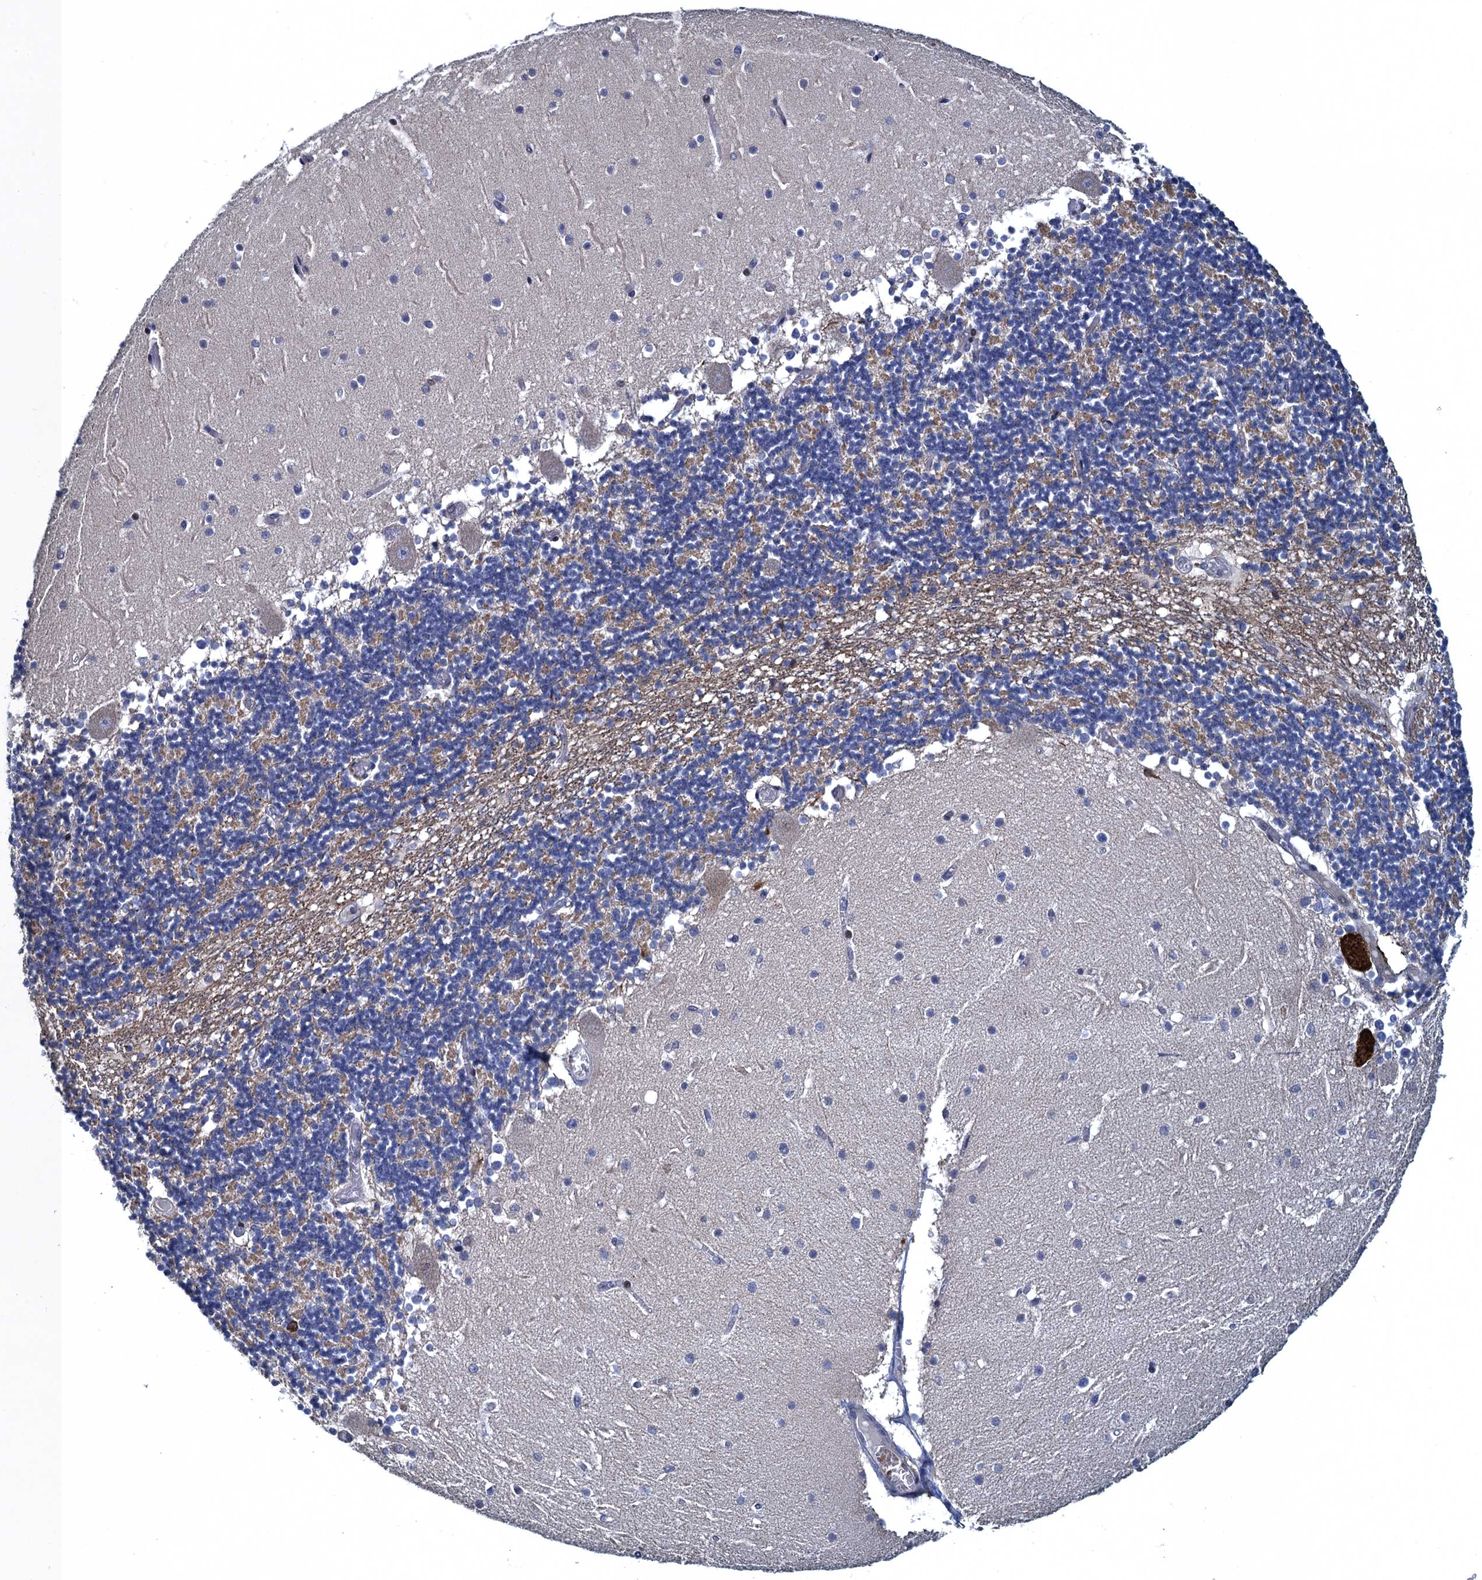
{"staining": {"intensity": "moderate", "quantity": "25%-75%", "location": "cytoplasmic/membranous"}, "tissue": "cerebellum", "cell_type": "Cells in granular layer", "image_type": "normal", "snomed": [{"axis": "morphology", "description": "Normal tissue, NOS"}, {"axis": "topography", "description": "Cerebellum"}], "caption": "Unremarkable cerebellum exhibits moderate cytoplasmic/membranous positivity in approximately 25%-75% of cells in granular layer Using DAB (3,3'-diaminobenzidine) (brown) and hematoxylin (blue) stains, captured at high magnification using brightfield microscopy..", "gene": "ATOSA", "patient": {"sex": "female", "age": 28}}